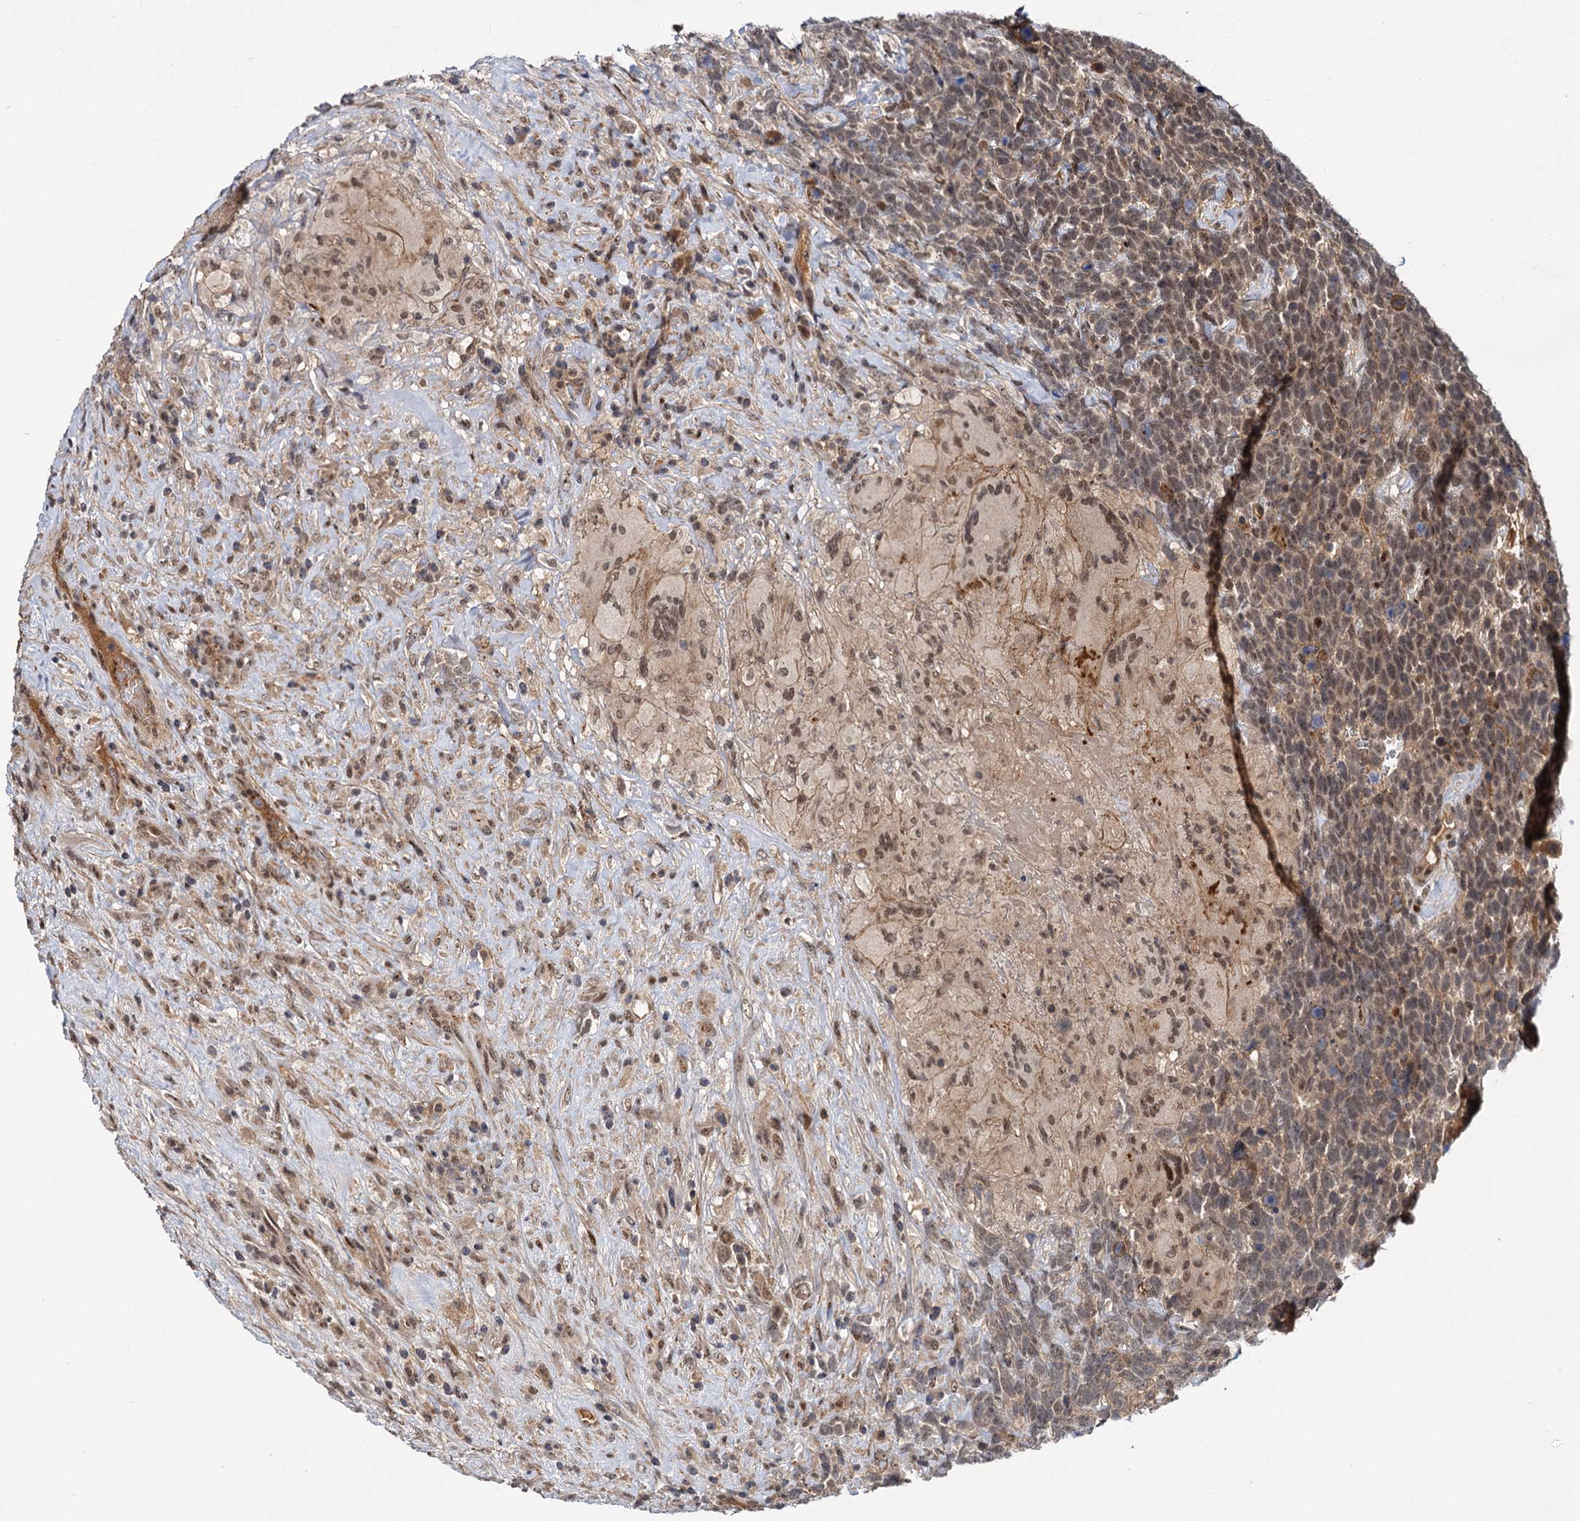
{"staining": {"intensity": "weak", "quantity": "25%-75%", "location": "cytoplasmic/membranous,nuclear"}, "tissue": "urothelial cancer", "cell_type": "Tumor cells", "image_type": "cancer", "snomed": [{"axis": "morphology", "description": "Urothelial carcinoma, High grade"}, {"axis": "topography", "description": "Urinary bladder"}], "caption": "Tumor cells demonstrate weak cytoplasmic/membranous and nuclear staining in about 25%-75% of cells in urothelial cancer.", "gene": "MBD6", "patient": {"sex": "female", "age": 82}}